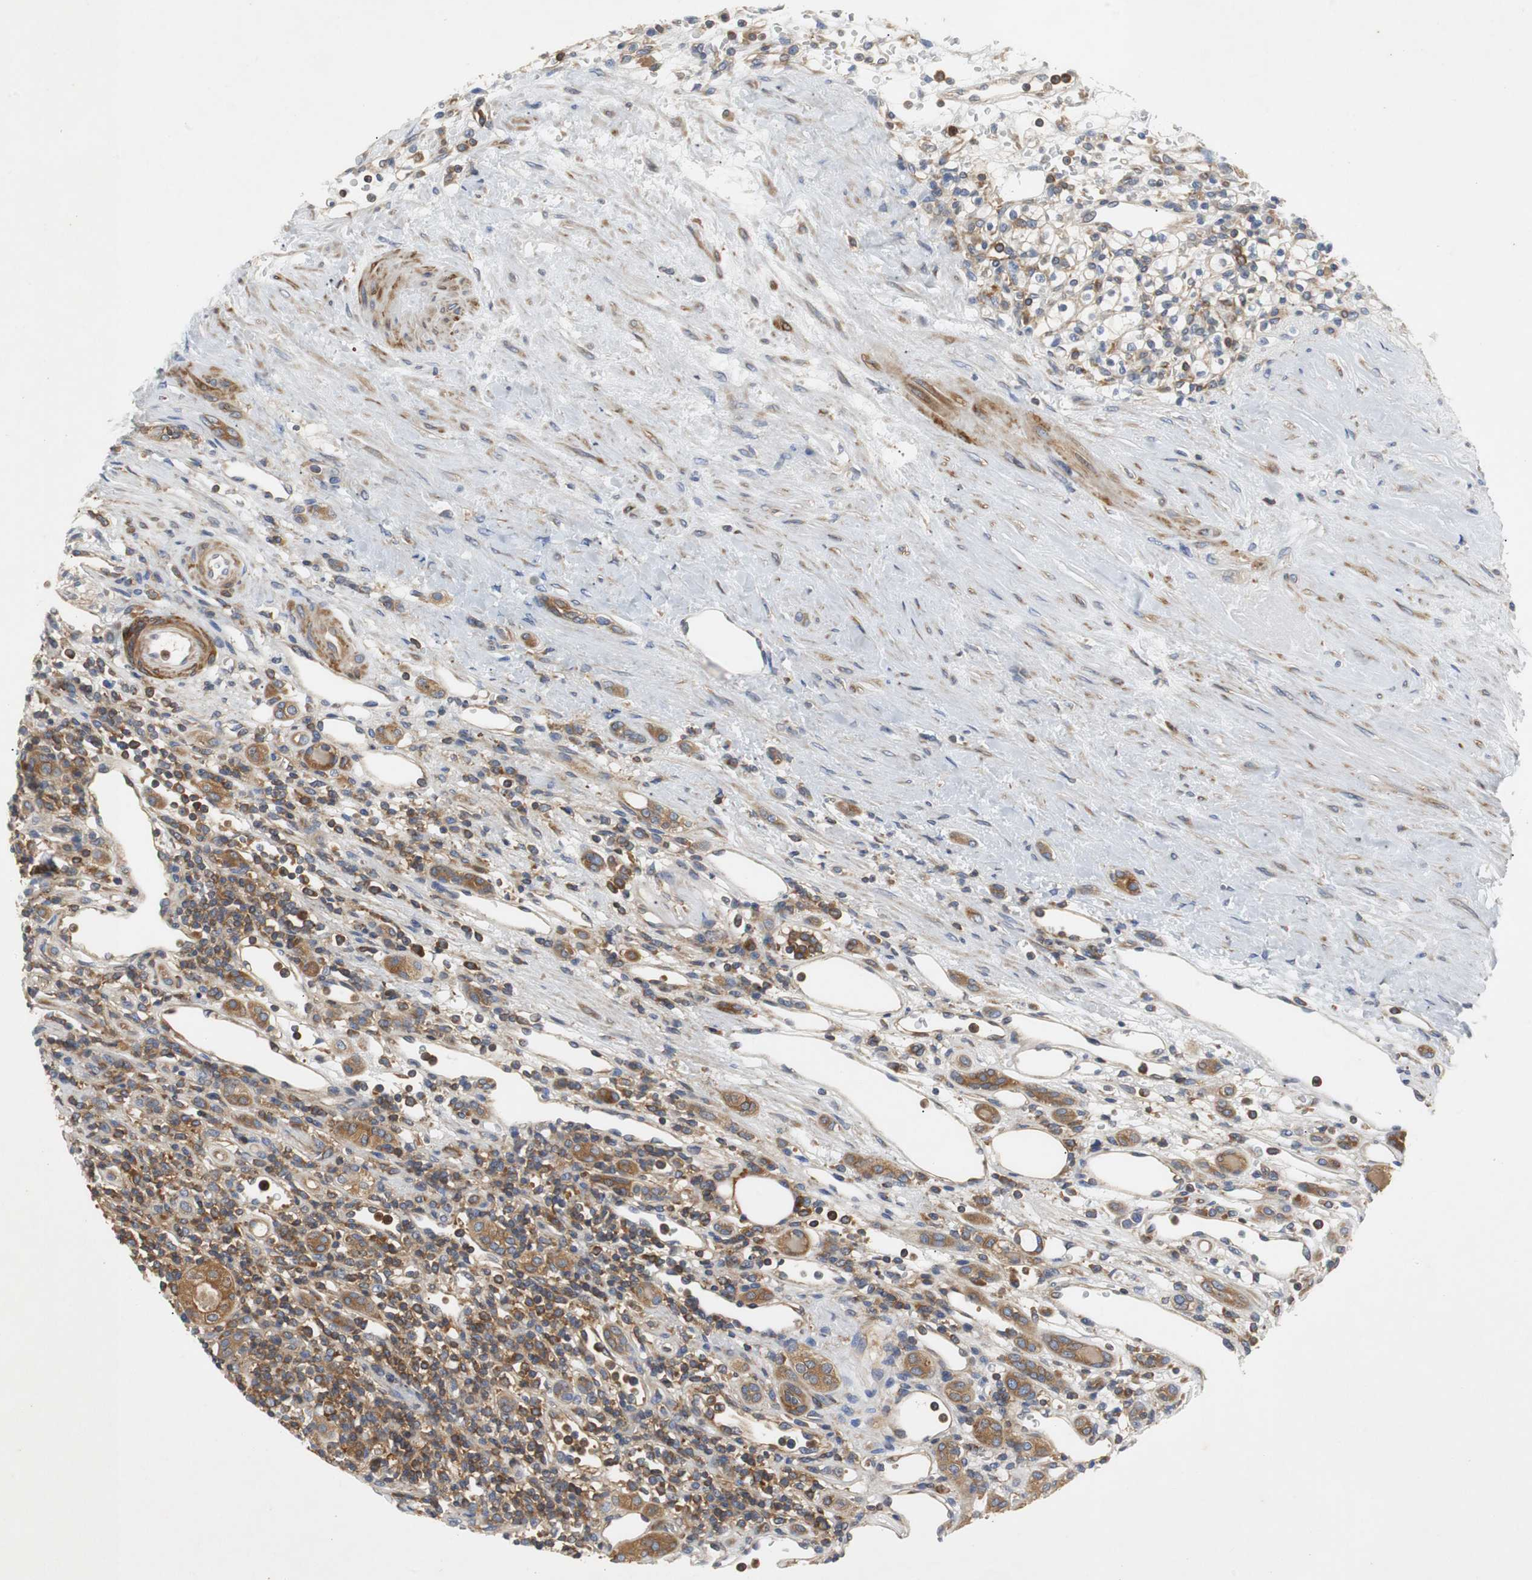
{"staining": {"intensity": "moderate", "quantity": "25%-75%", "location": "cytoplasmic/membranous"}, "tissue": "renal cancer", "cell_type": "Tumor cells", "image_type": "cancer", "snomed": [{"axis": "morphology", "description": "Normal tissue, NOS"}, {"axis": "morphology", "description": "Adenocarcinoma, NOS"}, {"axis": "topography", "description": "Kidney"}], "caption": "Tumor cells display moderate cytoplasmic/membranous staining in about 25%-75% of cells in renal cancer.", "gene": "GYS1", "patient": {"sex": "female", "age": 55}}